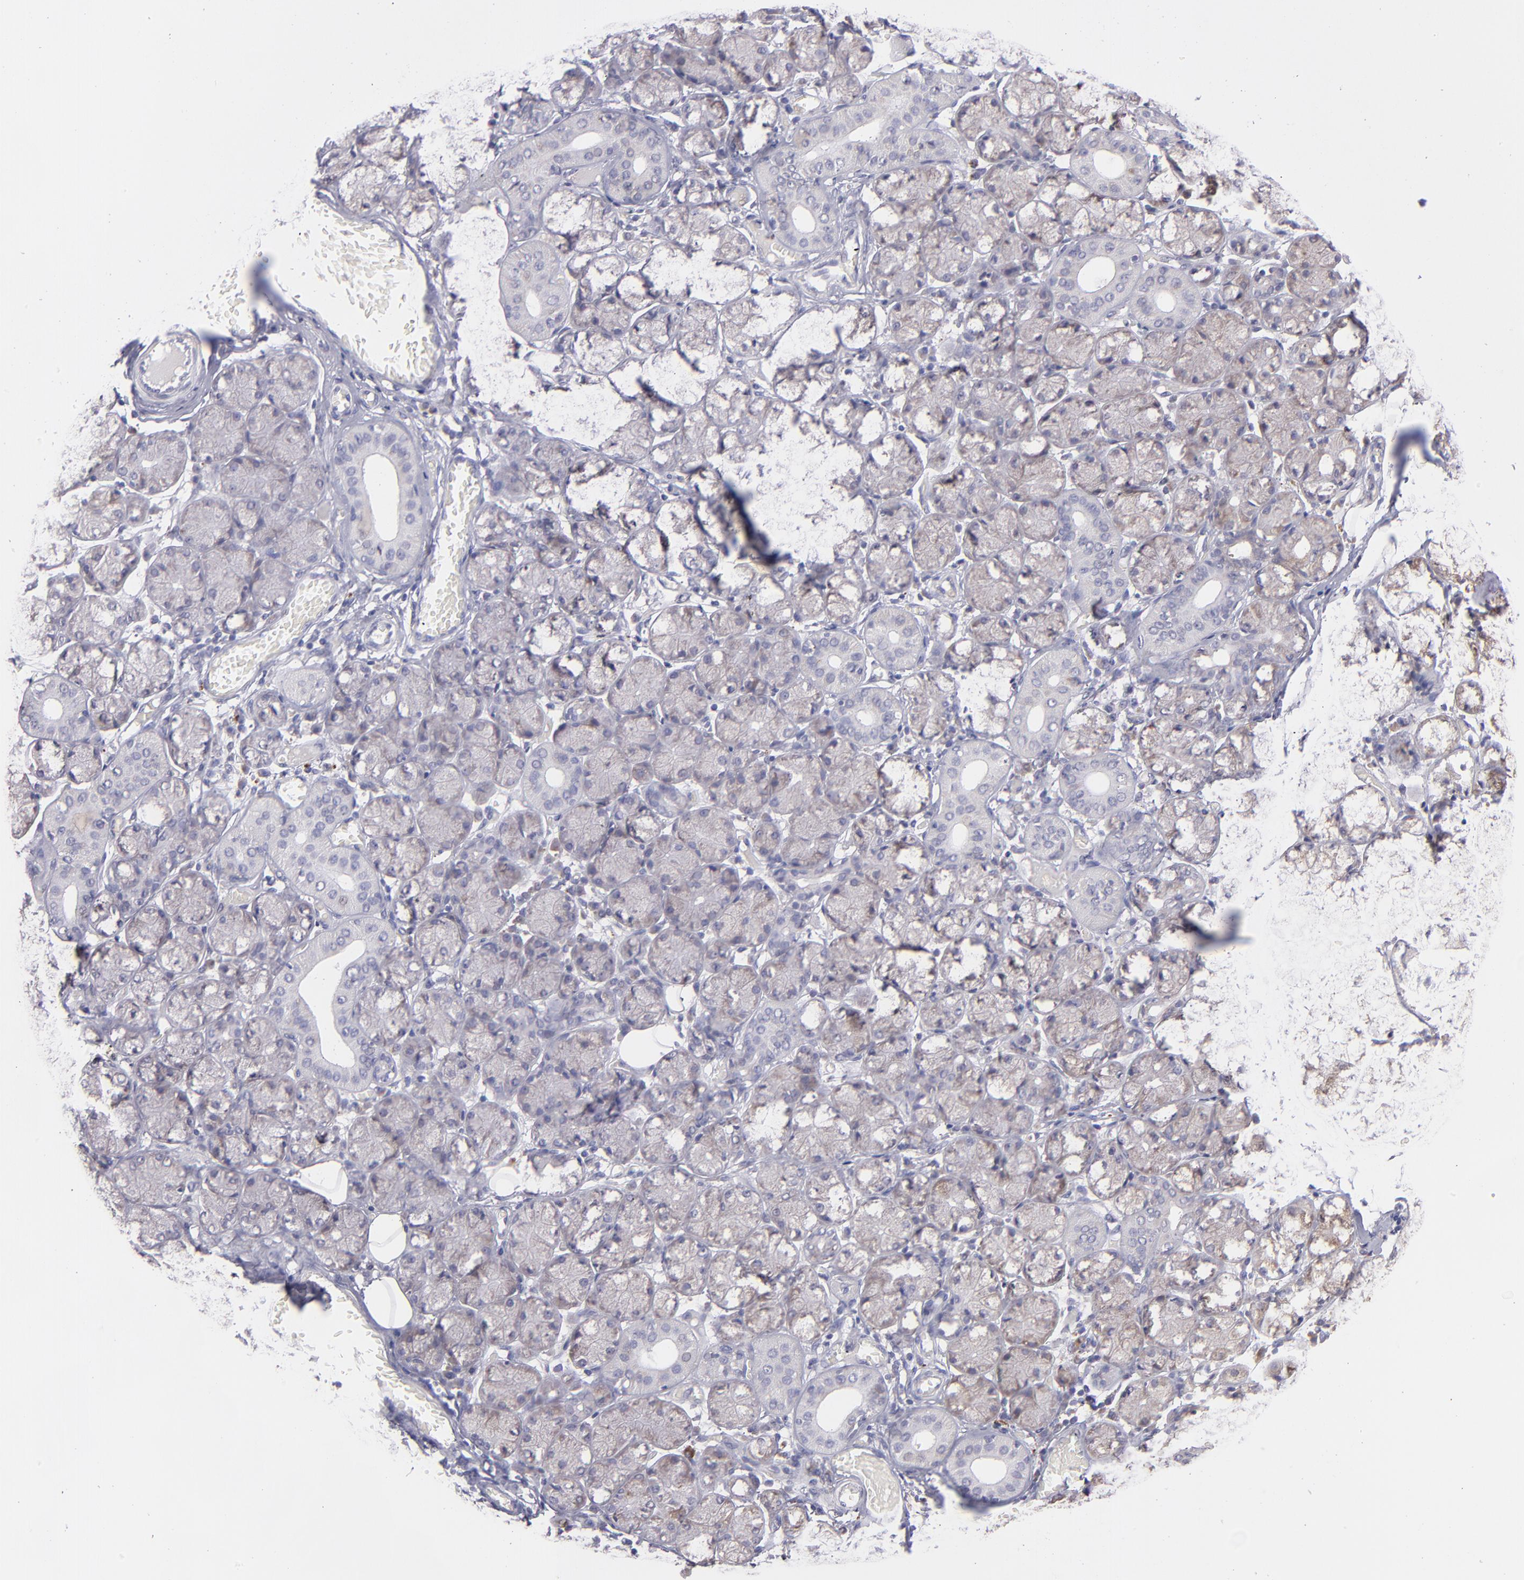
{"staining": {"intensity": "weak", "quantity": ">75%", "location": "cytoplasmic/membranous"}, "tissue": "salivary gland", "cell_type": "Glandular cells", "image_type": "normal", "snomed": [{"axis": "morphology", "description": "Normal tissue, NOS"}, {"axis": "topography", "description": "Salivary gland"}], "caption": "IHC histopathology image of unremarkable salivary gland stained for a protein (brown), which displays low levels of weak cytoplasmic/membranous staining in approximately >75% of glandular cells.", "gene": "TRAF3", "patient": {"sex": "female", "age": 24}}